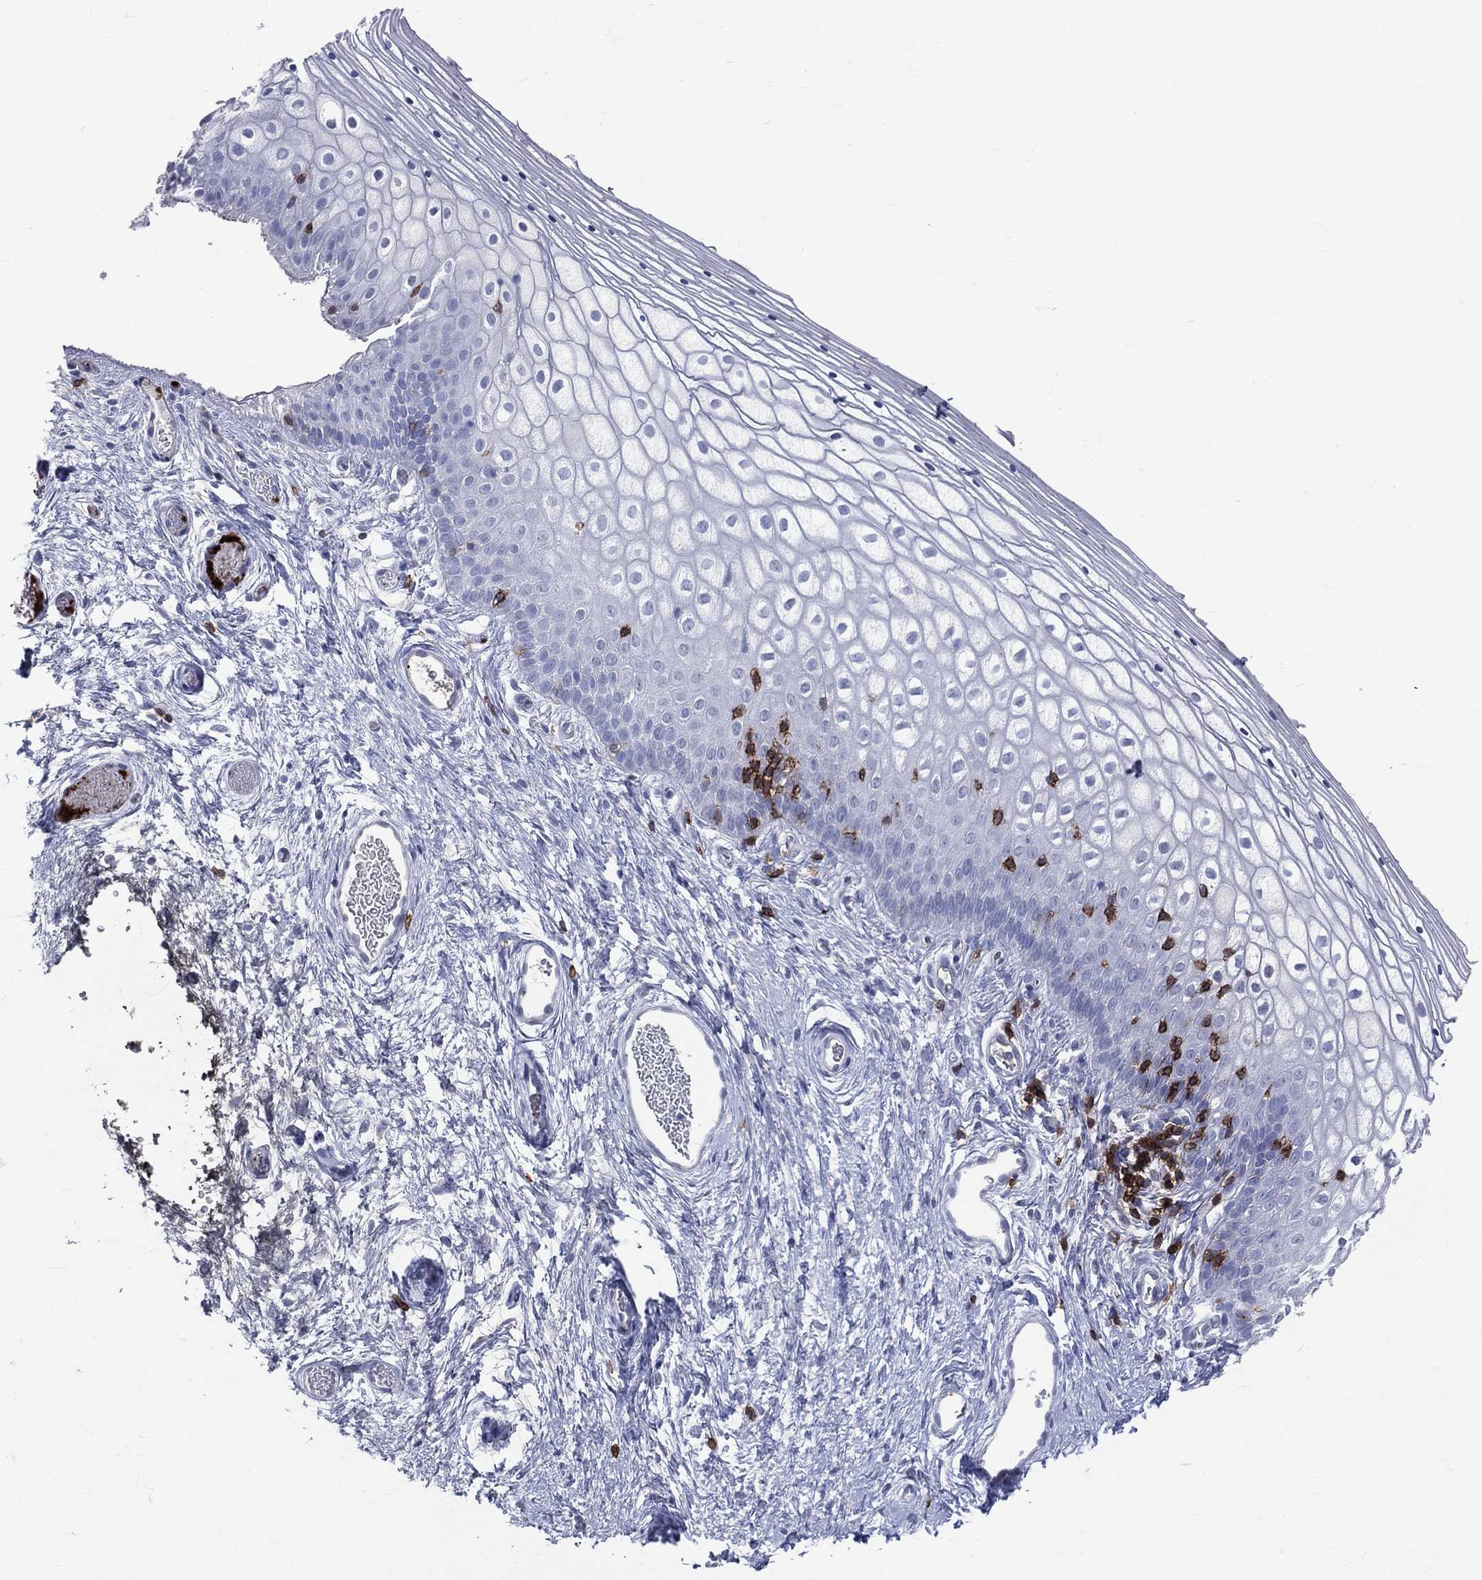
{"staining": {"intensity": "negative", "quantity": "none", "location": "none"}, "tissue": "vagina", "cell_type": "Squamous epithelial cells", "image_type": "normal", "snomed": [{"axis": "morphology", "description": "Normal tissue, NOS"}, {"axis": "topography", "description": "Vagina"}], "caption": "The histopathology image reveals no staining of squamous epithelial cells in unremarkable vagina. Nuclei are stained in blue.", "gene": "LAT", "patient": {"sex": "female", "age": 32}}